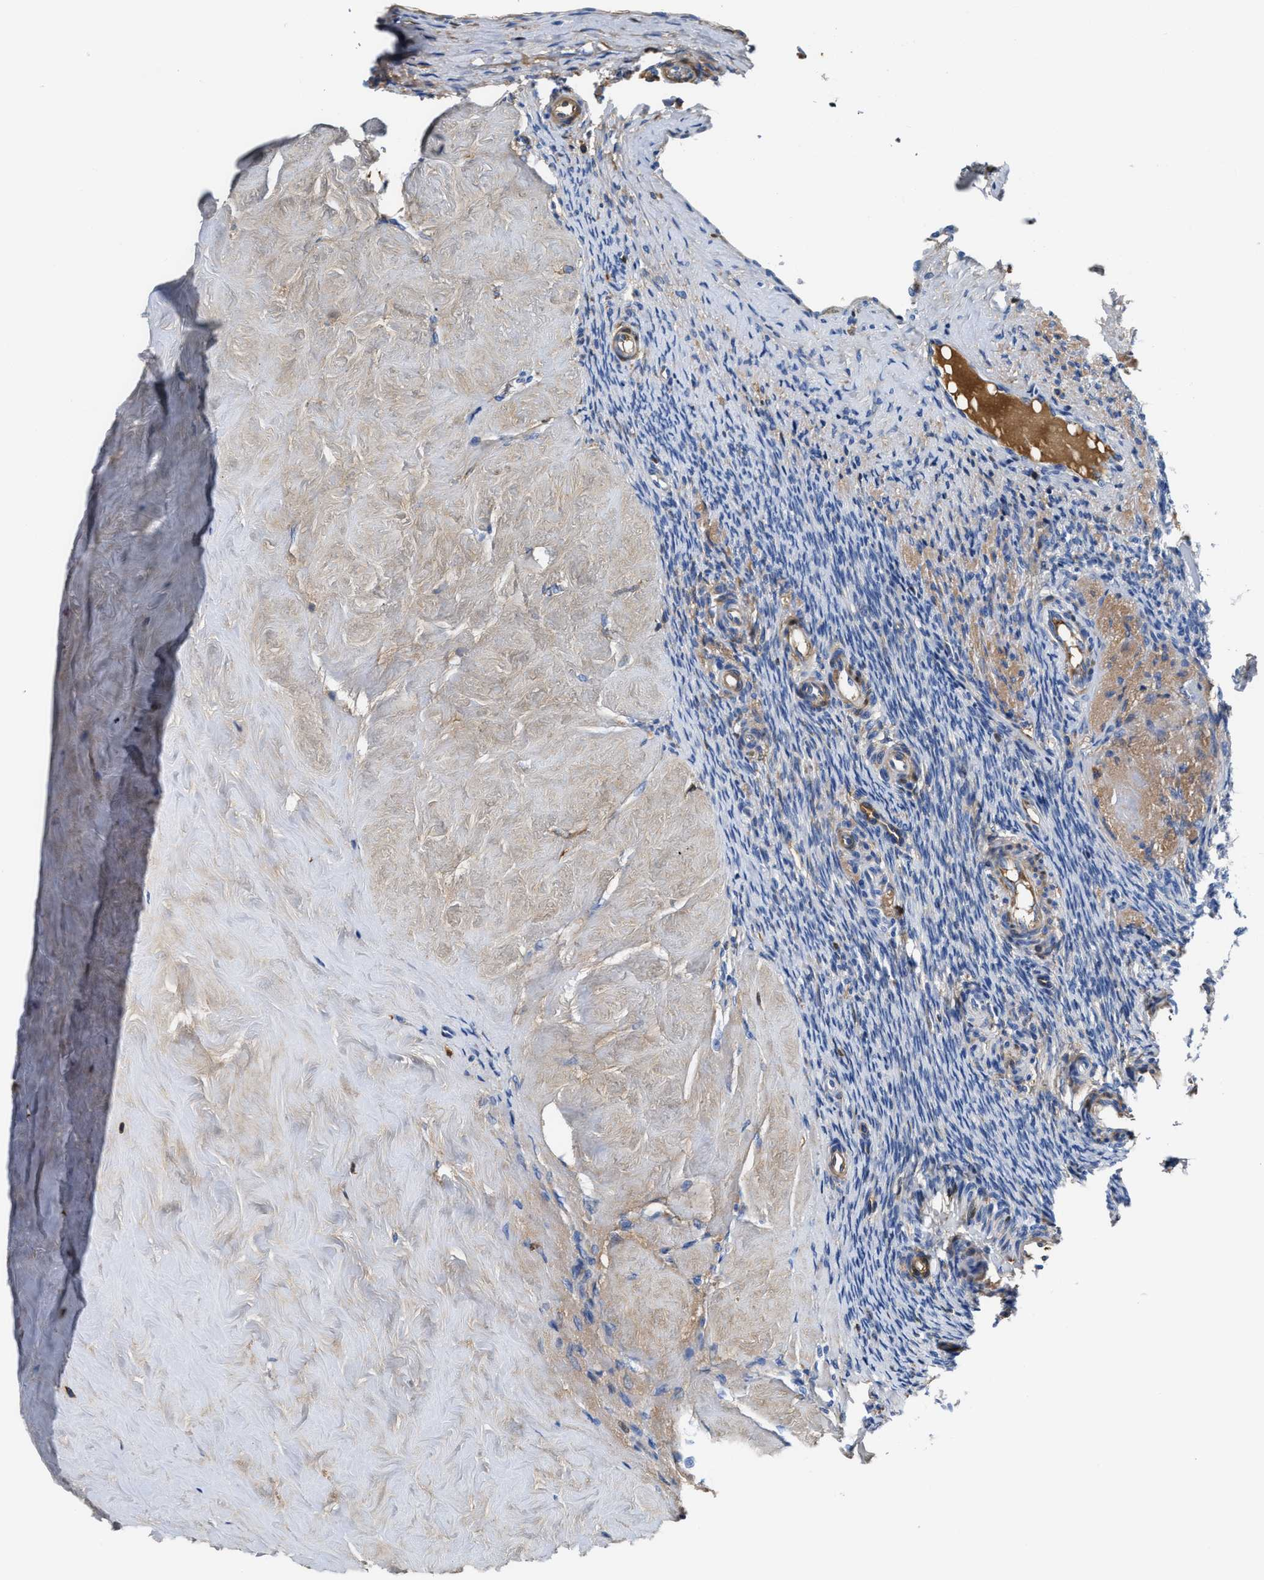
{"staining": {"intensity": "weak", "quantity": "<25%", "location": "cytoplasmic/membranous"}, "tissue": "ovary", "cell_type": "Ovarian stroma cells", "image_type": "normal", "snomed": [{"axis": "morphology", "description": "Normal tissue, NOS"}, {"axis": "topography", "description": "Ovary"}], "caption": "Immunohistochemical staining of normal ovary shows no significant expression in ovarian stroma cells. (Stains: DAB IHC with hematoxylin counter stain, Microscopy: brightfield microscopy at high magnification).", "gene": "GC", "patient": {"sex": "female", "age": 41}}